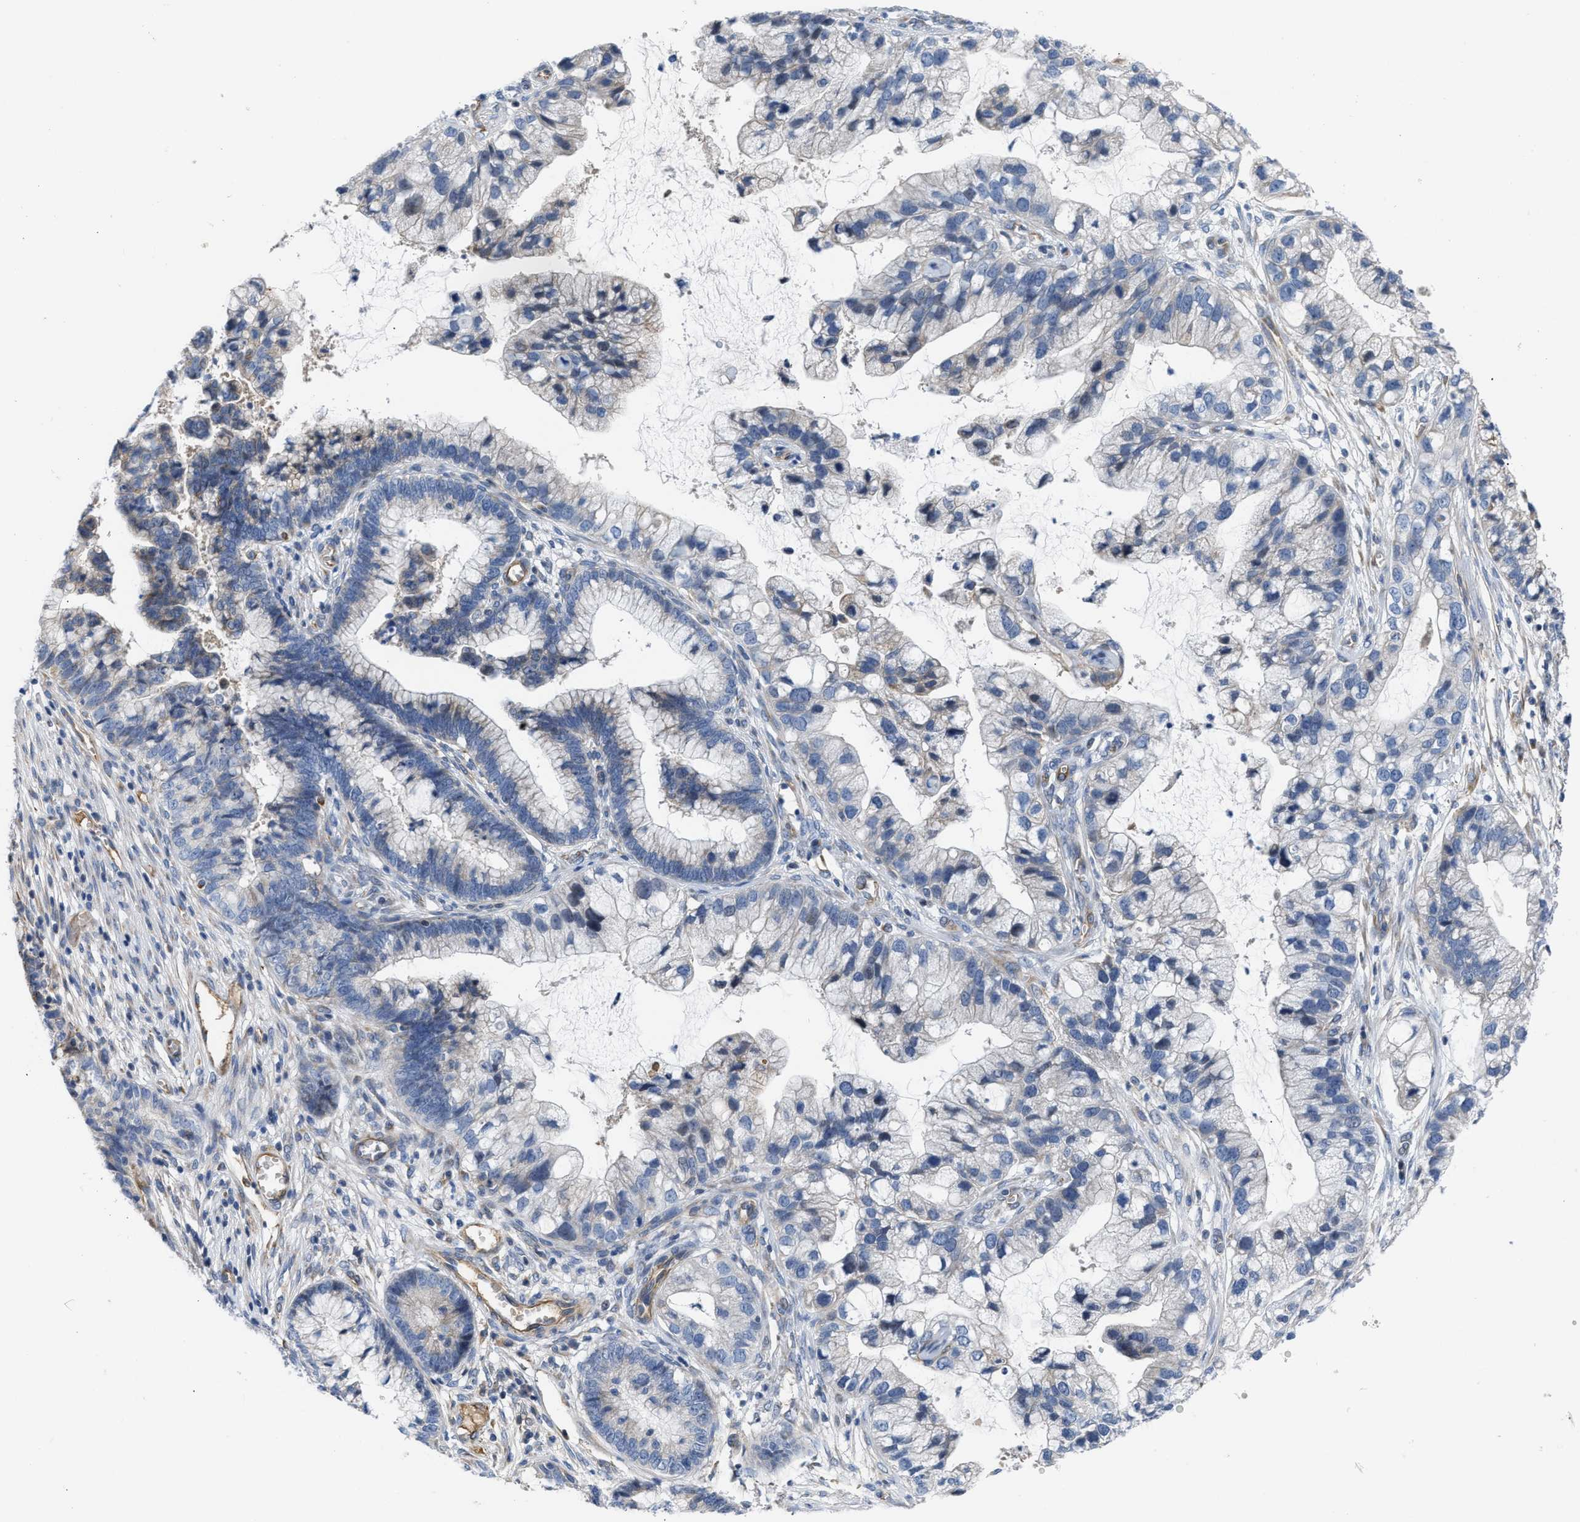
{"staining": {"intensity": "negative", "quantity": "none", "location": "none"}, "tissue": "cervical cancer", "cell_type": "Tumor cells", "image_type": "cancer", "snomed": [{"axis": "morphology", "description": "Adenocarcinoma, NOS"}, {"axis": "topography", "description": "Cervix"}], "caption": "Tumor cells show no significant protein staining in cervical adenocarcinoma.", "gene": "TFPI", "patient": {"sex": "female", "age": 44}}